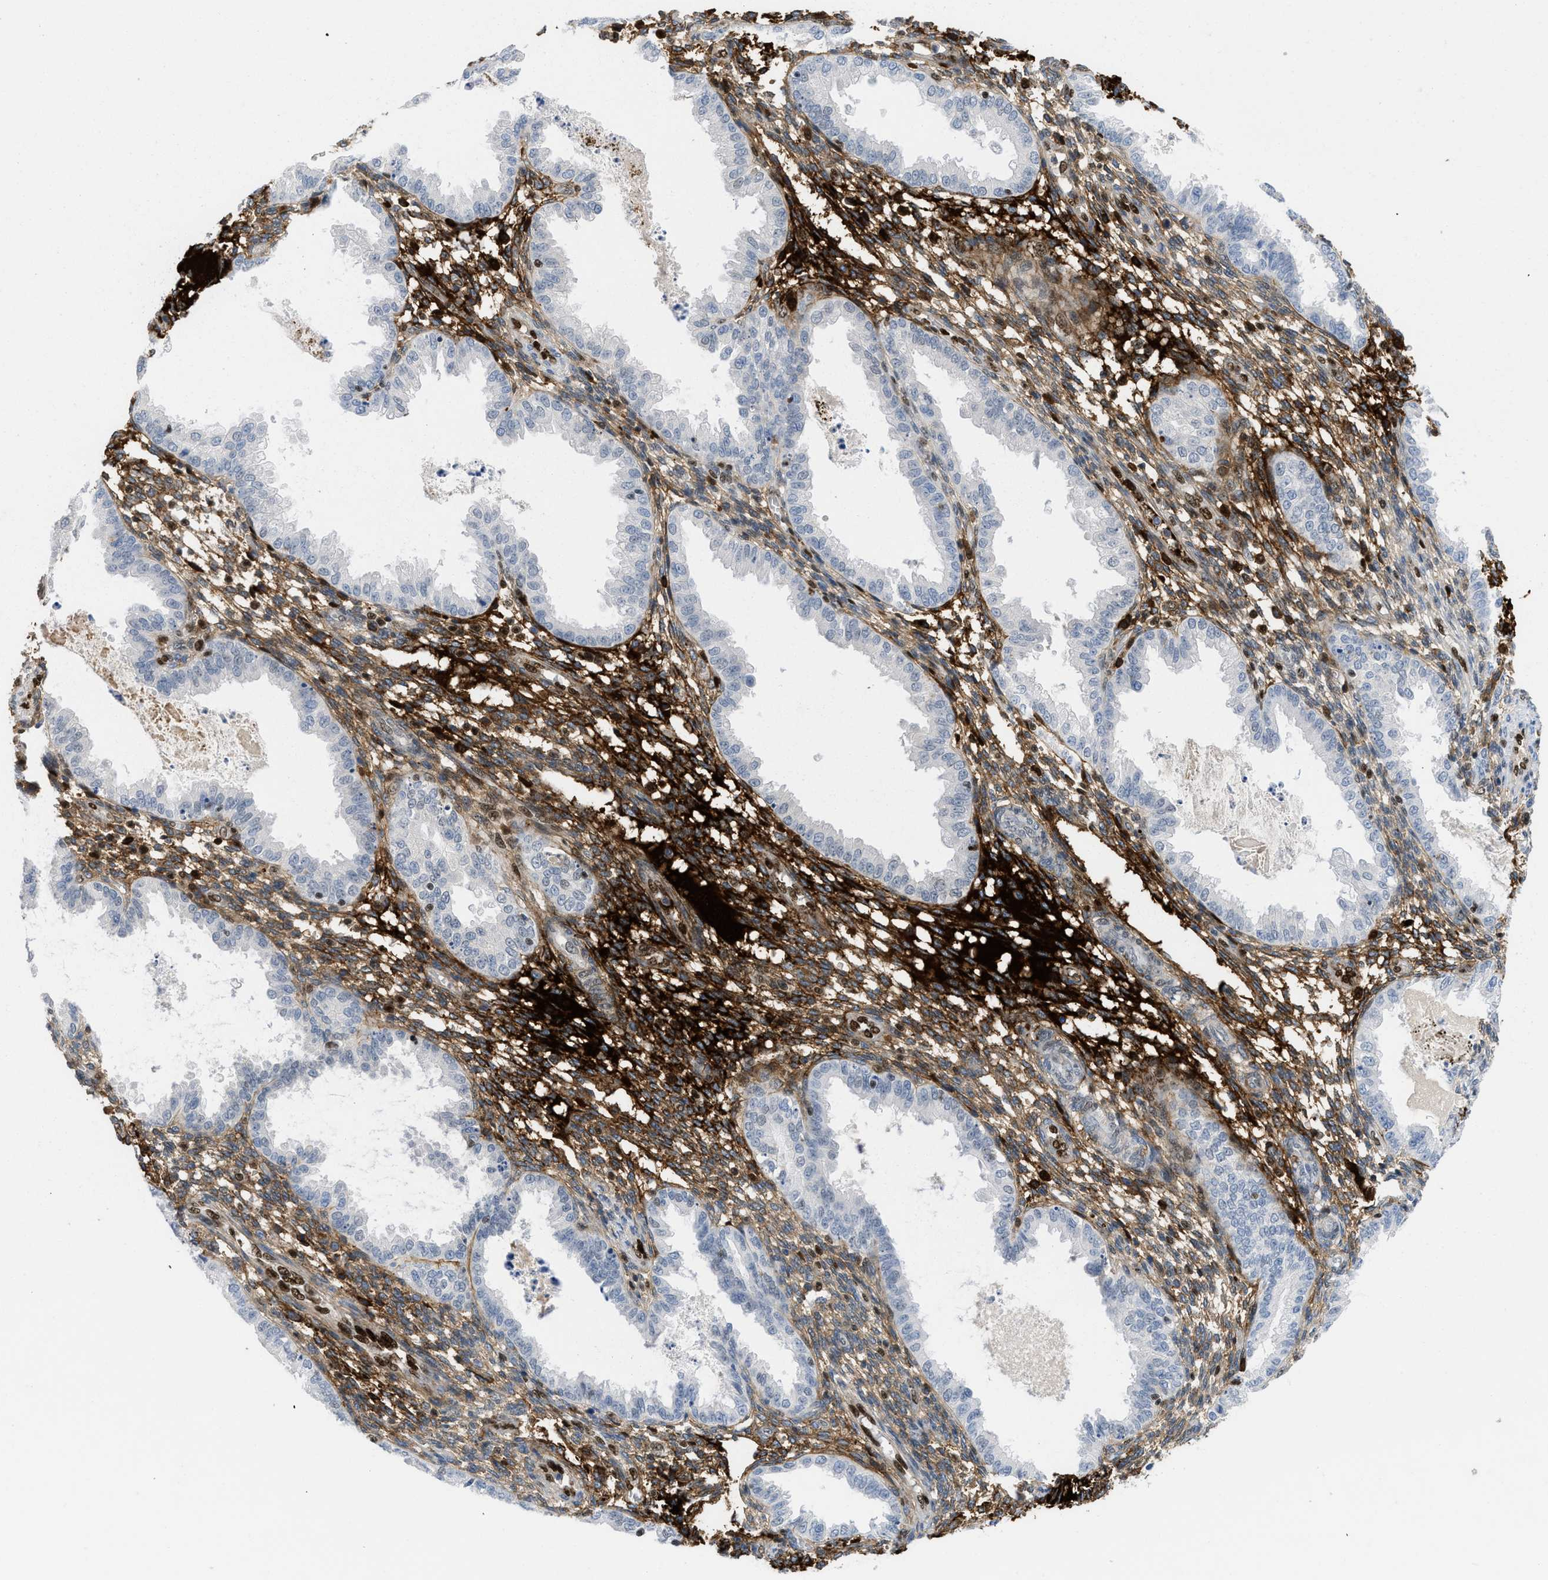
{"staining": {"intensity": "moderate", "quantity": "25%-75%", "location": "cytoplasmic/membranous,nuclear"}, "tissue": "endometrium", "cell_type": "Cells in endometrial stroma", "image_type": "normal", "snomed": [{"axis": "morphology", "description": "Normal tissue, NOS"}, {"axis": "topography", "description": "Endometrium"}], "caption": "The photomicrograph shows immunohistochemical staining of unremarkable endometrium. There is moderate cytoplasmic/membranous,nuclear expression is appreciated in approximately 25%-75% of cells in endometrial stroma.", "gene": "LEF1", "patient": {"sex": "female", "age": 33}}